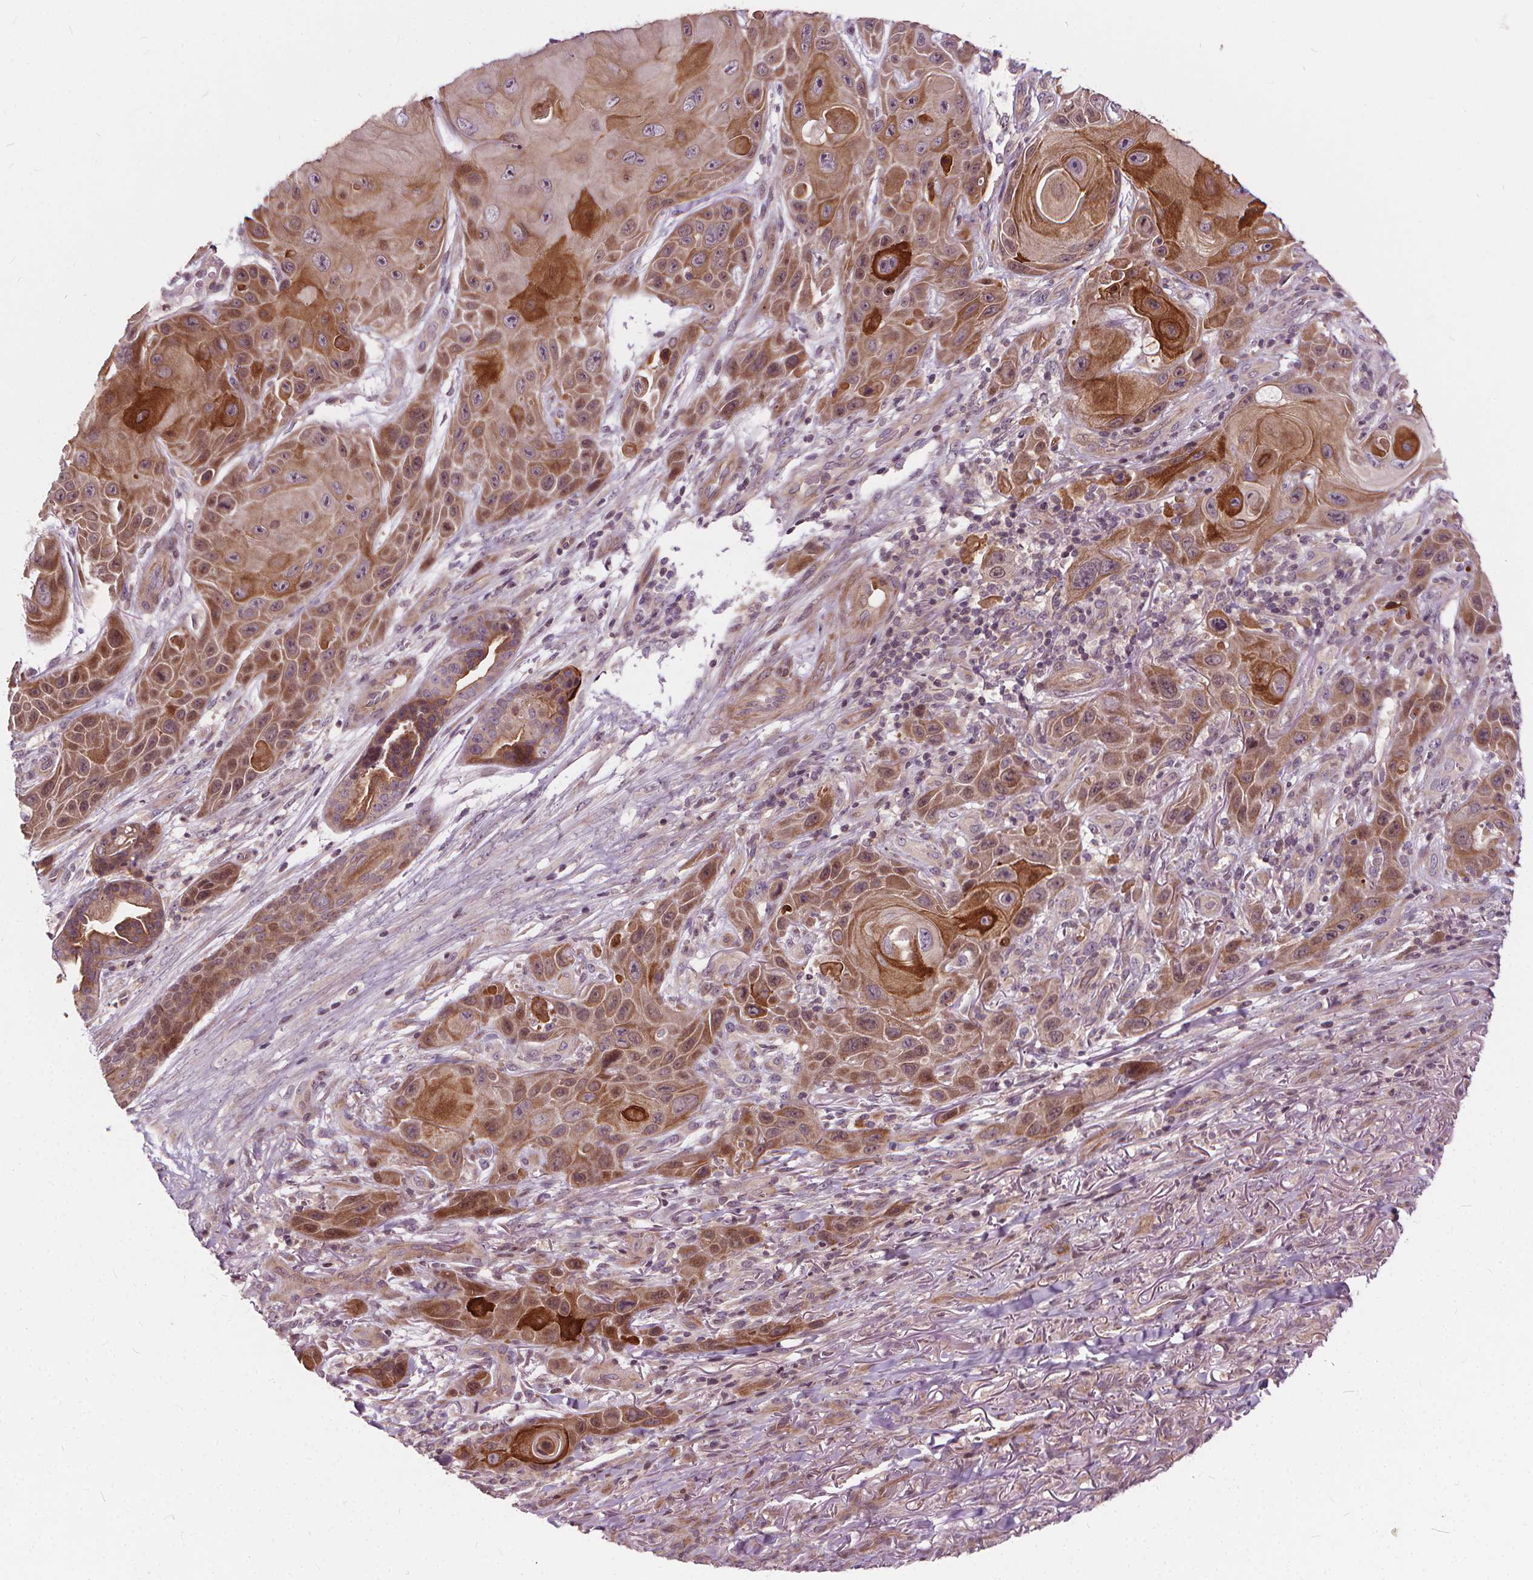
{"staining": {"intensity": "moderate", "quantity": ">75%", "location": "cytoplasmic/membranous"}, "tissue": "skin cancer", "cell_type": "Tumor cells", "image_type": "cancer", "snomed": [{"axis": "morphology", "description": "Squamous cell carcinoma, NOS"}, {"axis": "topography", "description": "Skin"}], "caption": "A brown stain shows moderate cytoplasmic/membranous expression of a protein in human squamous cell carcinoma (skin) tumor cells.", "gene": "INPP5E", "patient": {"sex": "female", "age": 94}}